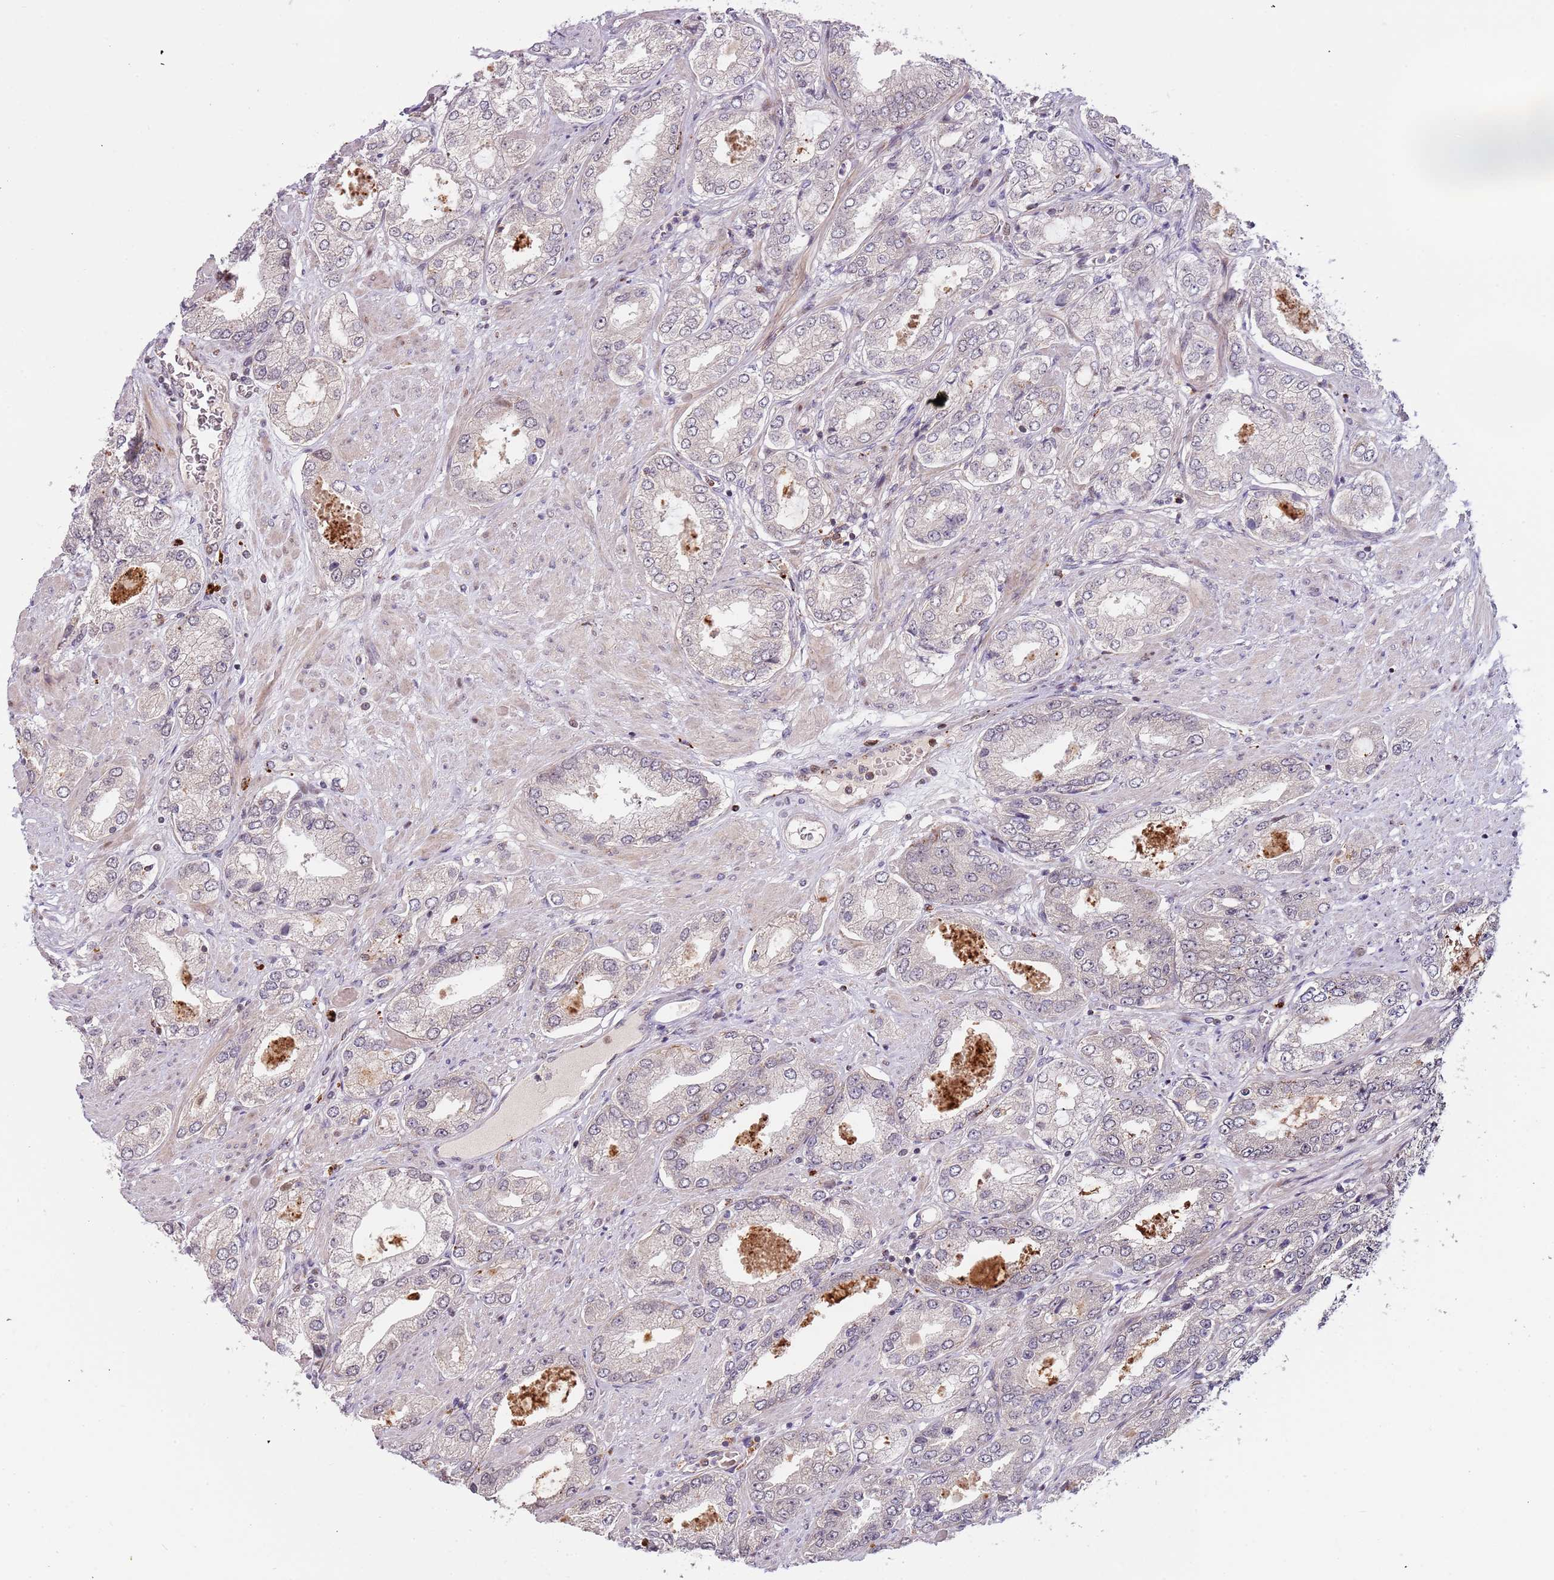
{"staining": {"intensity": "negative", "quantity": "none", "location": "none"}, "tissue": "prostate cancer", "cell_type": "Tumor cells", "image_type": "cancer", "snomed": [{"axis": "morphology", "description": "Adenocarcinoma, High grade"}, {"axis": "topography", "description": "Prostate"}], "caption": "Prostate cancer was stained to show a protein in brown. There is no significant staining in tumor cells.", "gene": "ULK3", "patient": {"sex": "male", "age": 68}}